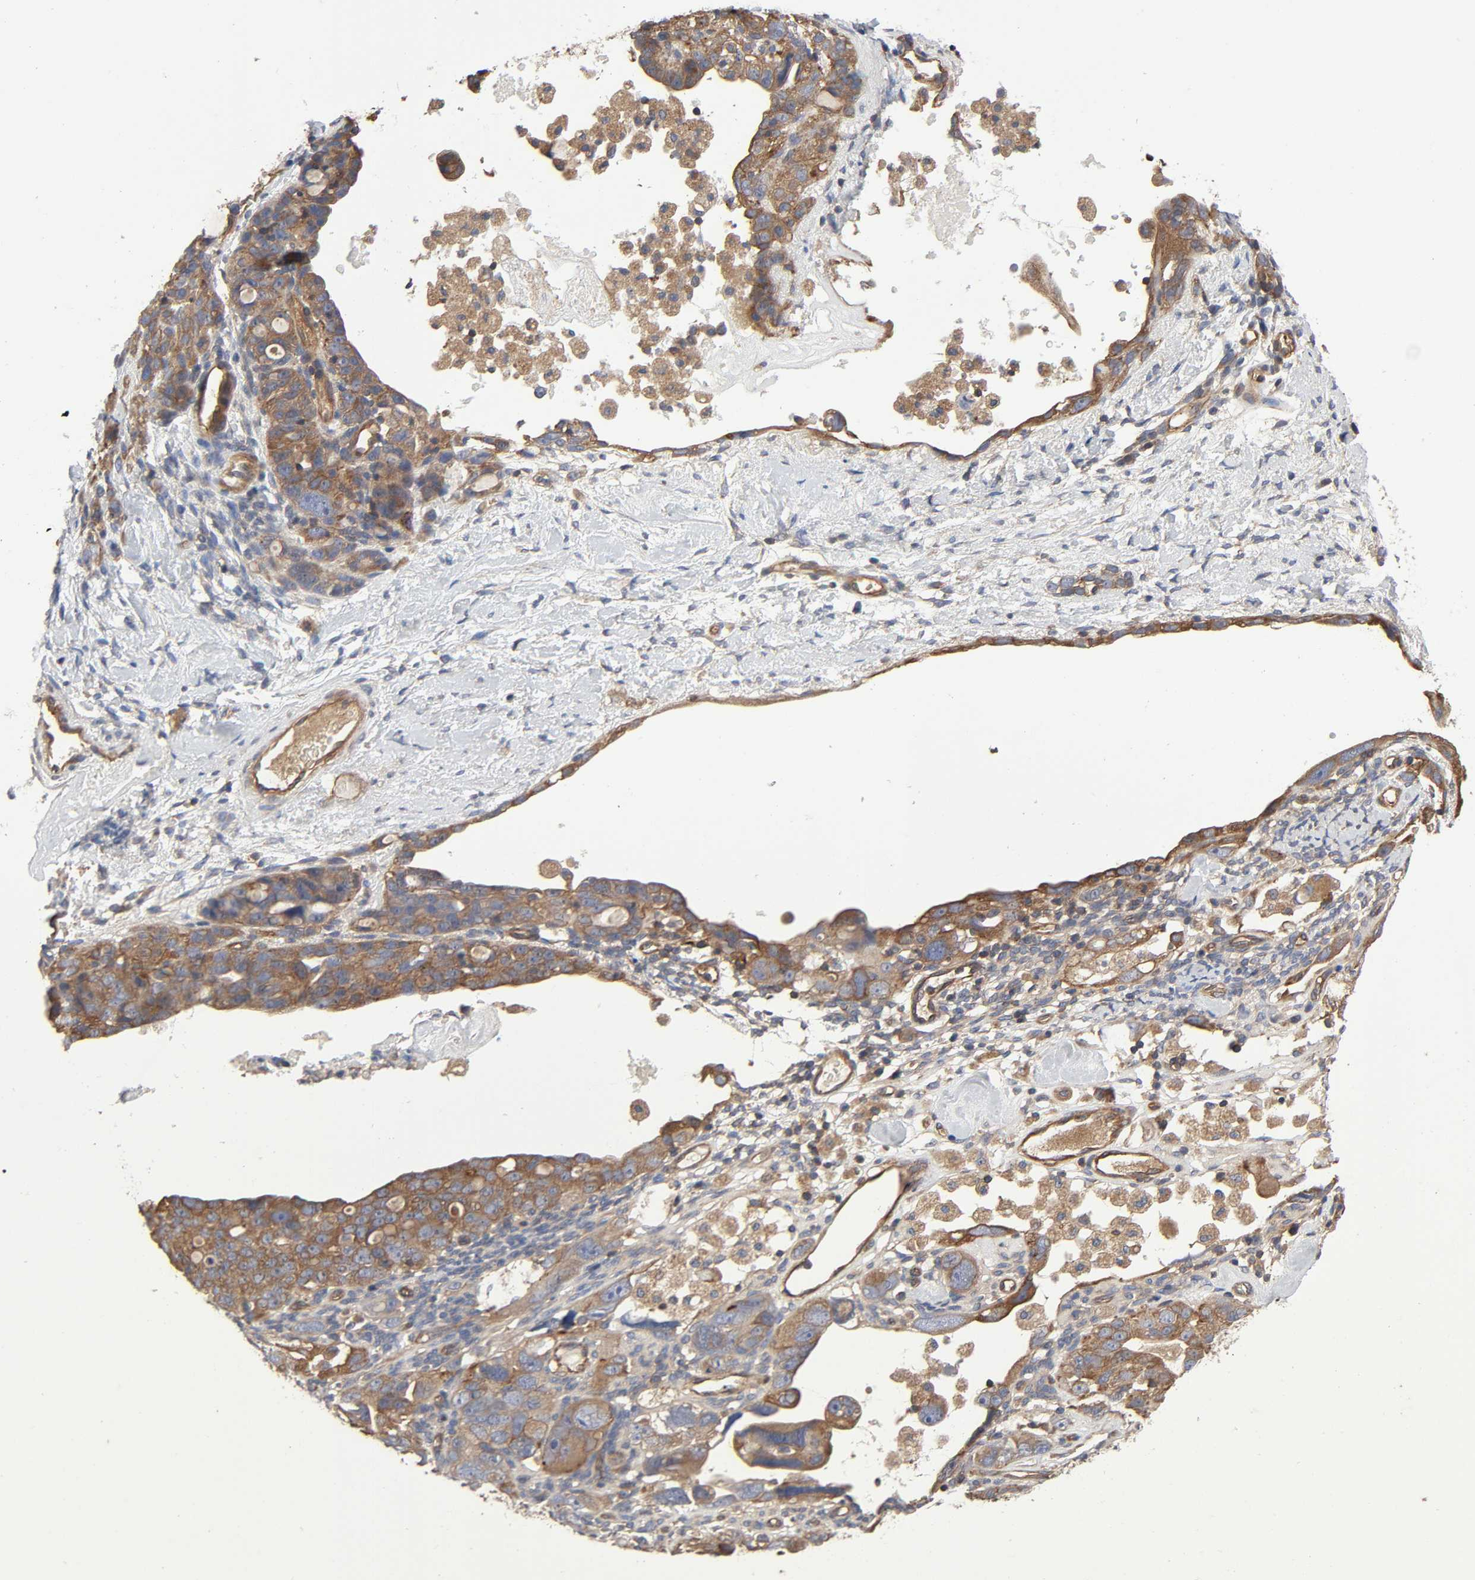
{"staining": {"intensity": "moderate", "quantity": ">75%", "location": "cytoplasmic/membranous"}, "tissue": "ovarian cancer", "cell_type": "Tumor cells", "image_type": "cancer", "snomed": [{"axis": "morphology", "description": "Cystadenocarcinoma, serous, NOS"}, {"axis": "topography", "description": "Ovary"}], "caption": "Human ovarian cancer (serous cystadenocarcinoma) stained for a protein (brown) displays moderate cytoplasmic/membranous positive staining in about >75% of tumor cells.", "gene": "LAMTOR2", "patient": {"sex": "female", "age": 66}}